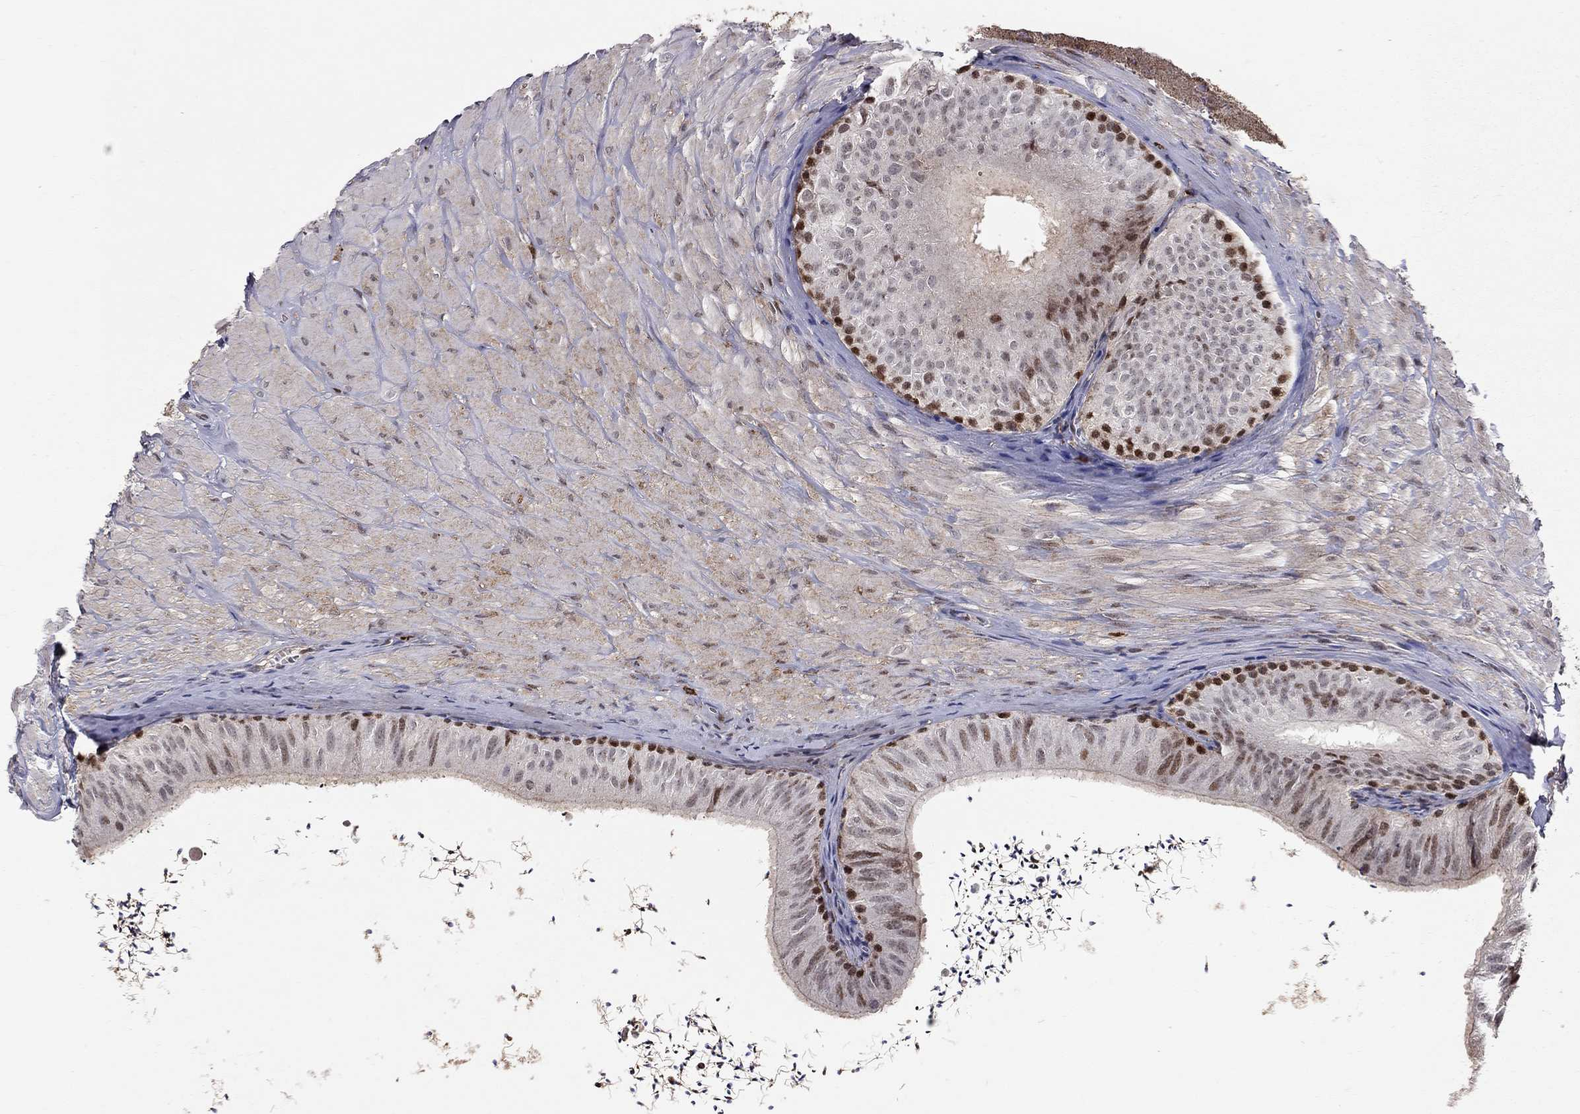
{"staining": {"intensity": "strong", "quantity": "<25%", "location": "nuclear"}, "tissue": "epididymis", "cell_type": "Glandular cells", "image_type": "normal", "snomed": [{"axis": "morphology", "description": "Normal tissue, NOS"}, {"axis": "topography", "description": "Epididymis"}], "caption": "Immunohistochemistry of normal human epididymis demonstrates medium levels of strong nuclear expression in about <25% of glandular cells. The staining is performed using DAB (3,3'-diaminobenzidine) brown chromogen to label protein expression. The nuclei are counter-stained blue using hematoxylin.", "gene": "HDAC3", "patient": {"sex": "male", "age": 32}}